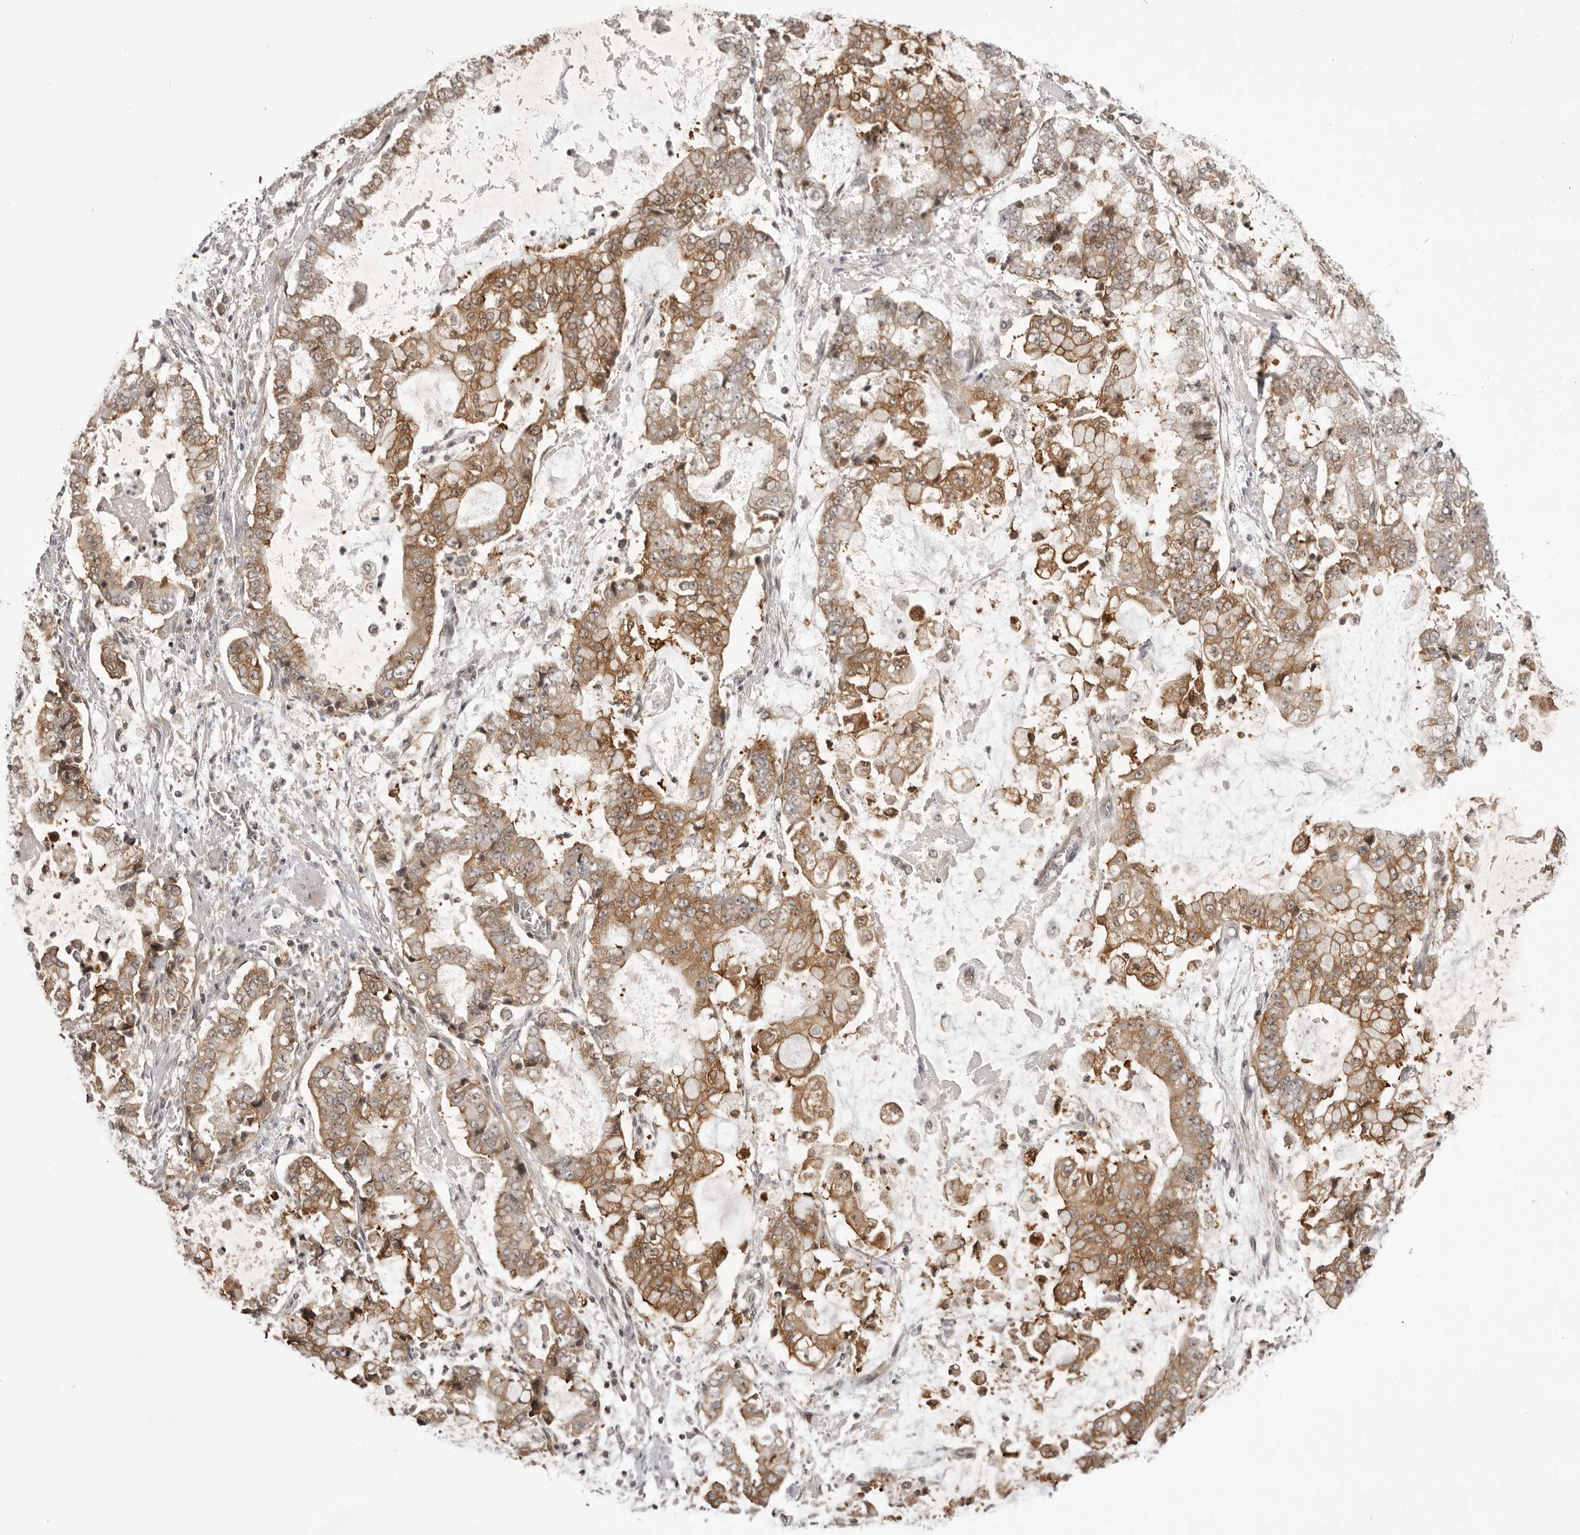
{"staining": {"intensity": "moderate", "quantity": ">75%", "location": "cytoplasmic/membranous"}, "tissue": "stomach cancer", "cell_type": "Tumor cells", "image_type": "cancer", "snomed": [{"axis": "morphology", "description": "Adenocarcinoma, NOS"}, {"axis": "topography", "description": "Stomach"}], "caption": "High-power microscopy captured an immunohistochemistry micrograph of stomach cancer, revealing moderate cytoplasmic/membranous staining in about >75% of tumor cells.", "gene": "USP43", "patient": {"sex": "male", "age": 76}}